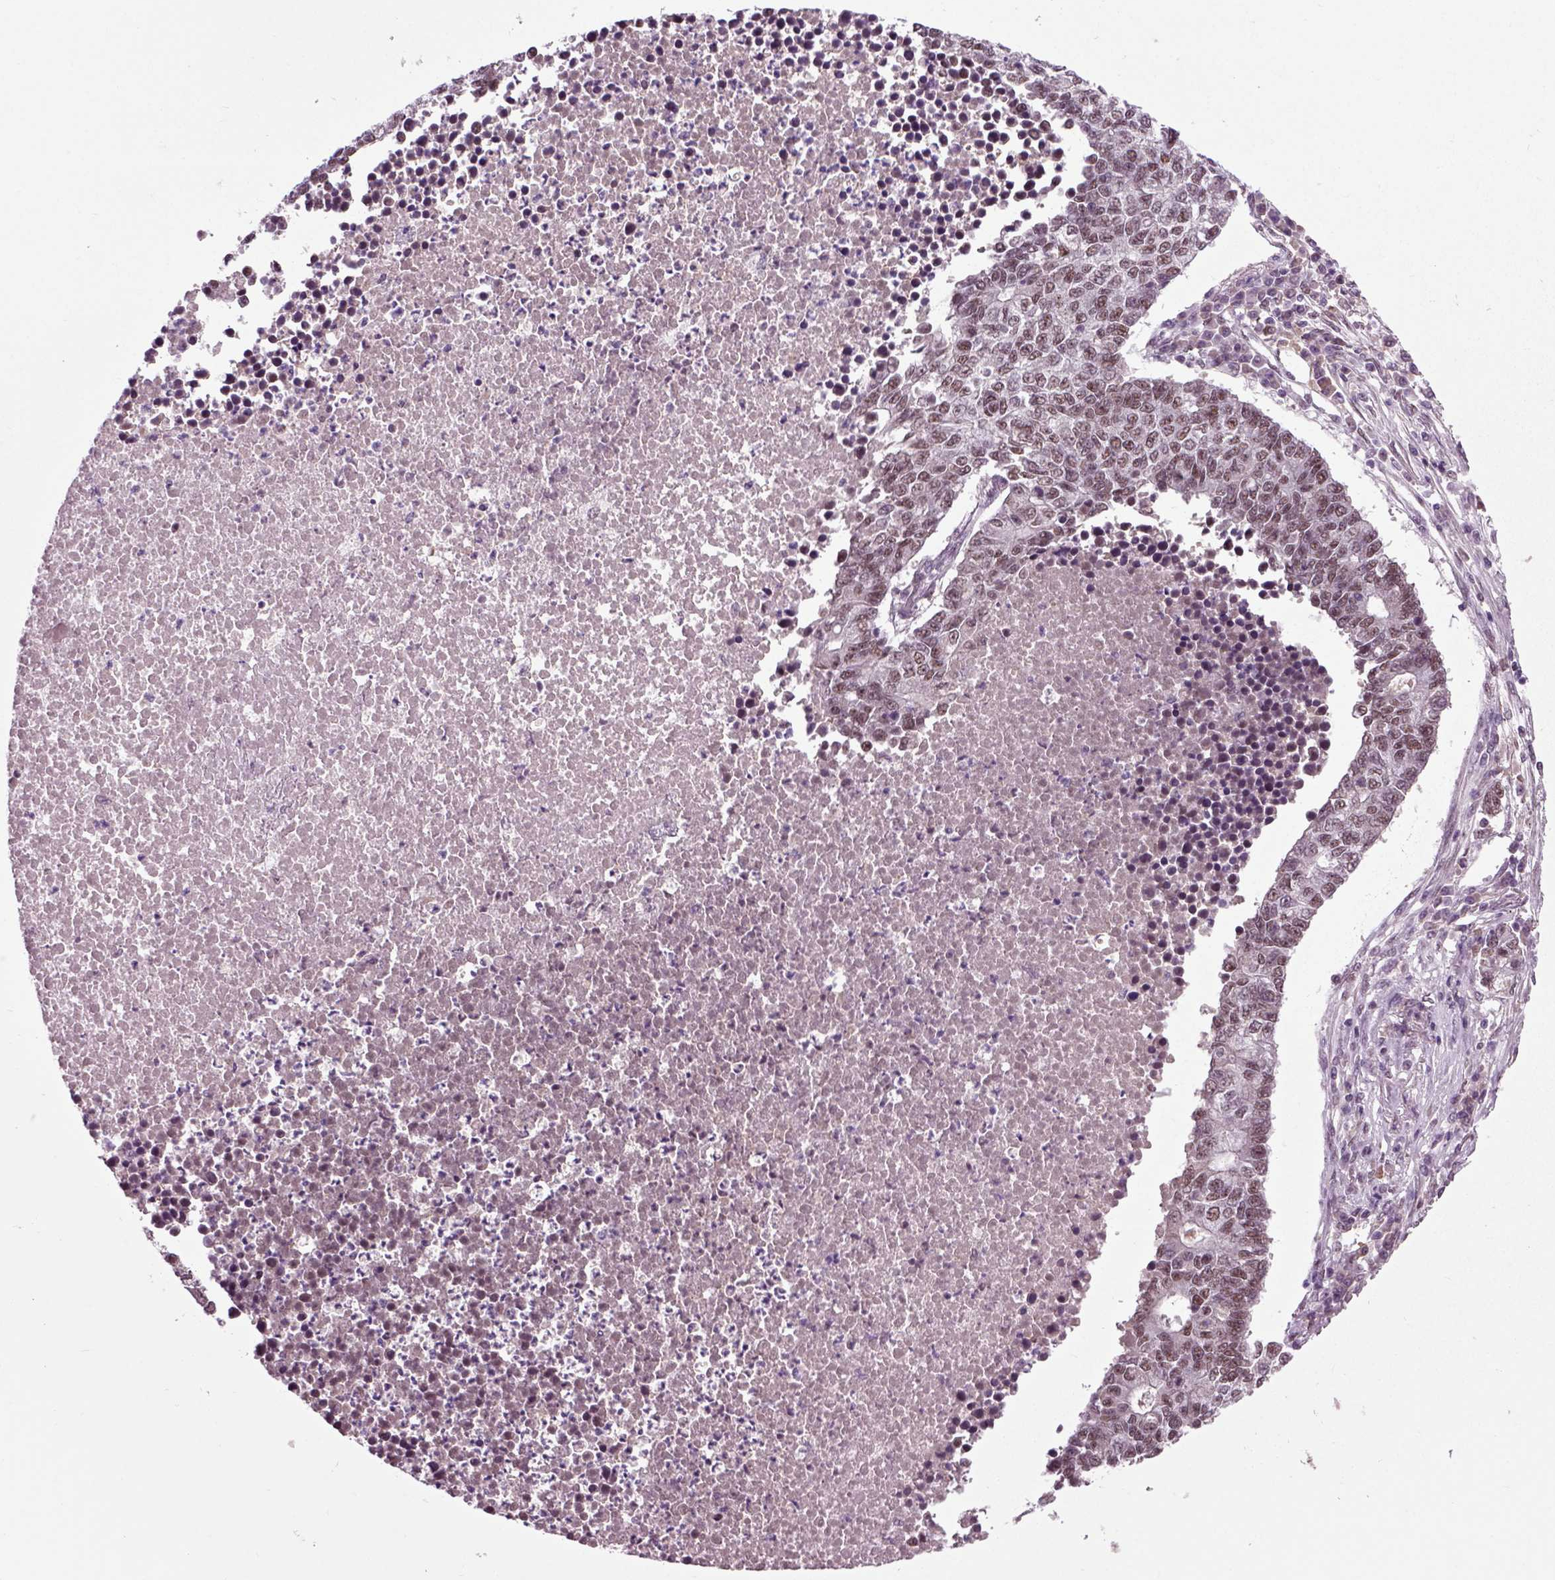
{"staining": {"intensity": "moderate", "quantity": ">75%", "location": "nuclear"}, "tissue": "lung cancer", "cell_type": "Tumor cells", "image_type": "cancer", "snomed": [{"axis": "morphology", "description": "Adenocarcinoma, NOS"}, {"axis": "topography", "description": "Lung"}], "caption": "An immunohistochemistry (IHC) image of neoplastic tissue is shown. Protein staining in brown shows moderate nuclear positivity in lung cancer (adenocarcinoma) within tumor cells.", "gene": "RCOR3", "patient": {"sex": "male", "age": 57}}